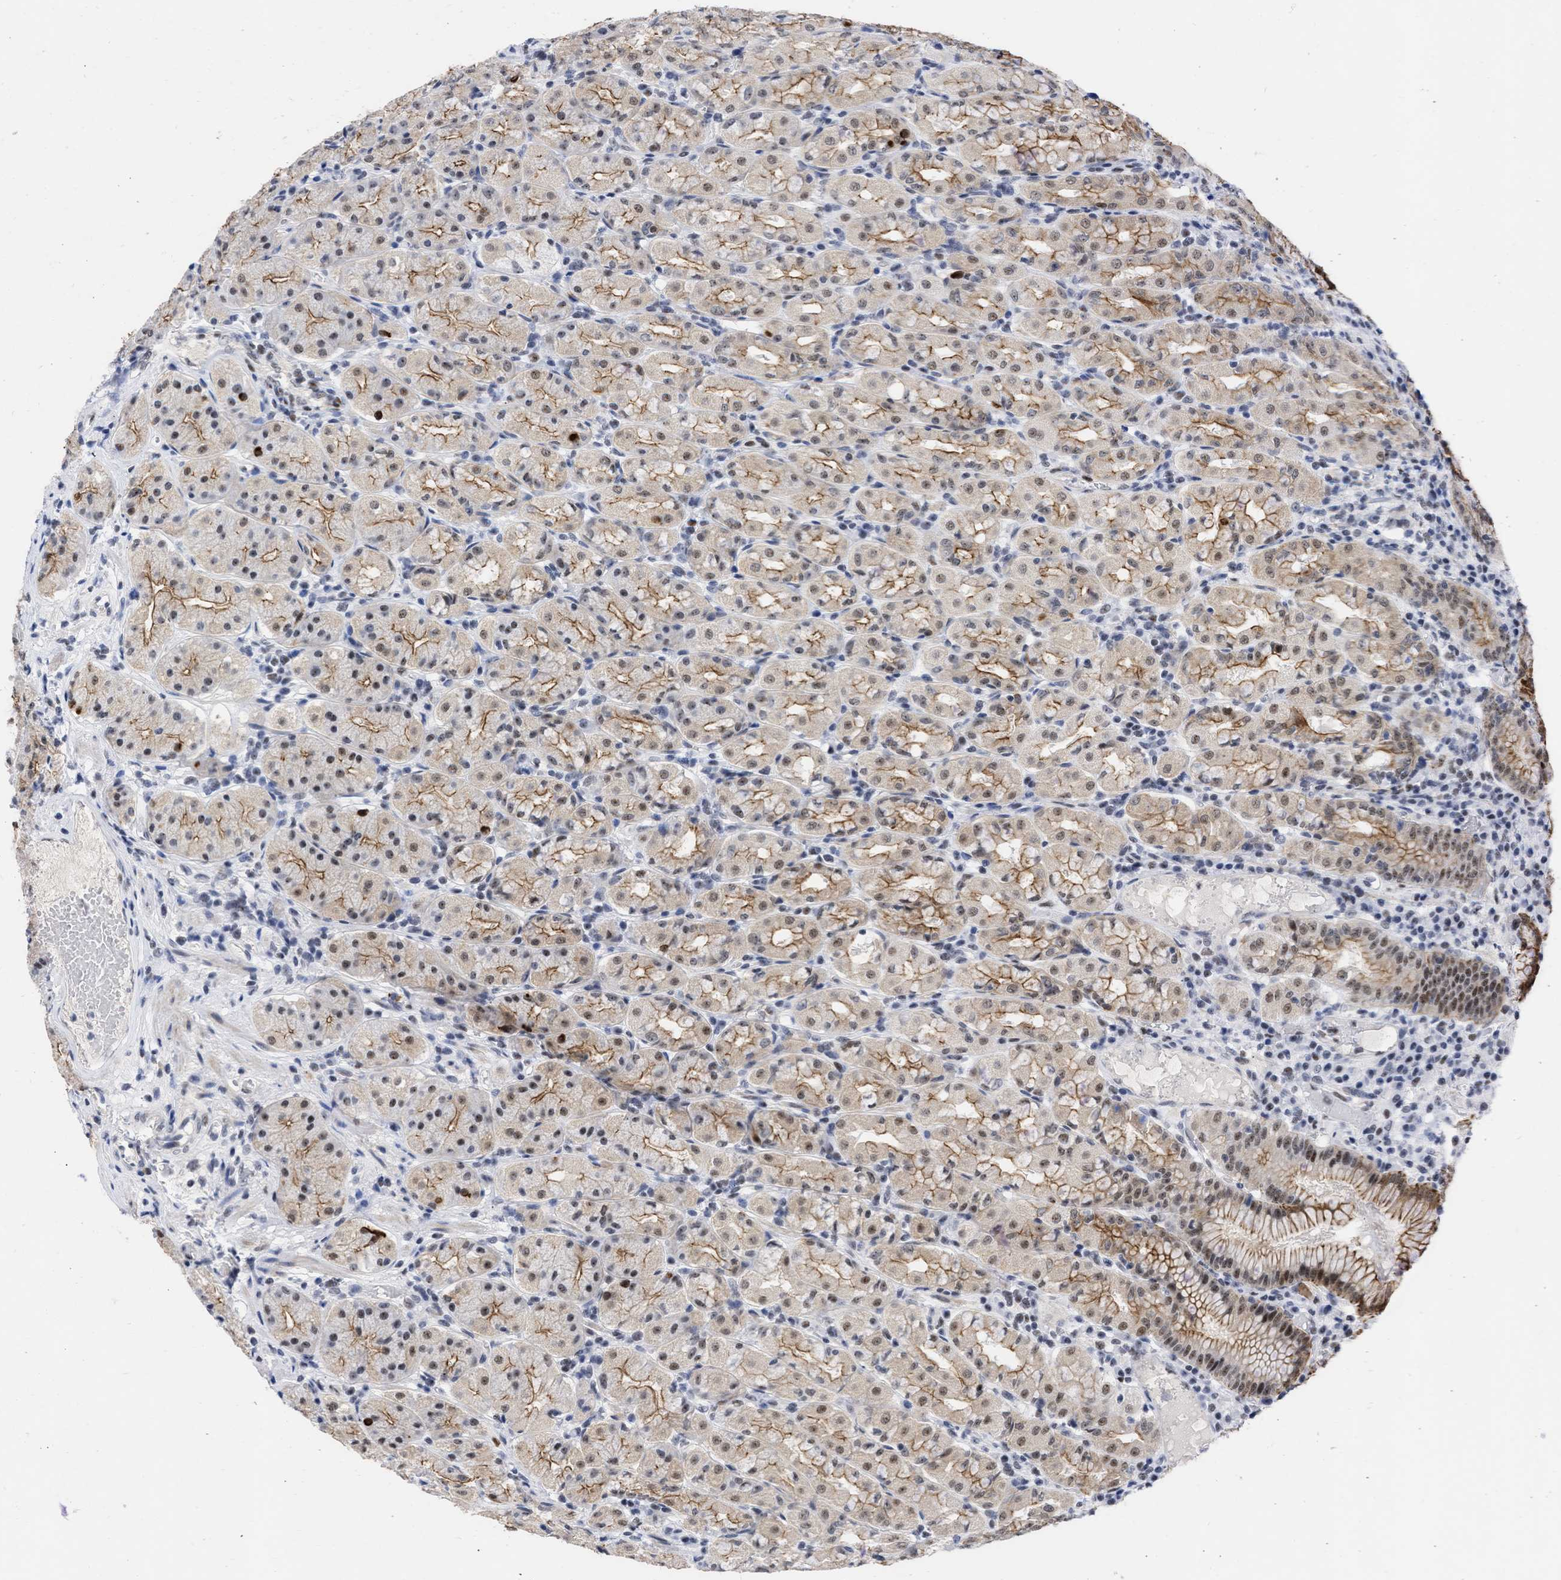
{"staining": {"intensity": "strong", "quantity": "25%-75%", "location": "cytoplasmic/membranous,nuclear"}, "tissue": "stomach", "cell_type": "Glandular cells", "image_type": "normal", "snomed": [{"axis": "morphology", "description": "Normal tissue, NOS"}, {"axis": "topography", "description": "Stomach"}, {"axis": "topography", "description": "Stomach, lower"}], "caption": "IHC staining of normal stomach, which exhibits high levels of strong cytoplasmic/membranous,nuclear expression in approximately 25%-75% of glandular cells indicating strong cytoplasmic/membranous,nuclear protein staining. The staining was performed using DAB (brown) for protein detection and nuclei were counterstained in hematoxylin (blue).", "gene": "DDX41", "patient": {"sex": "female", "age": 56}}